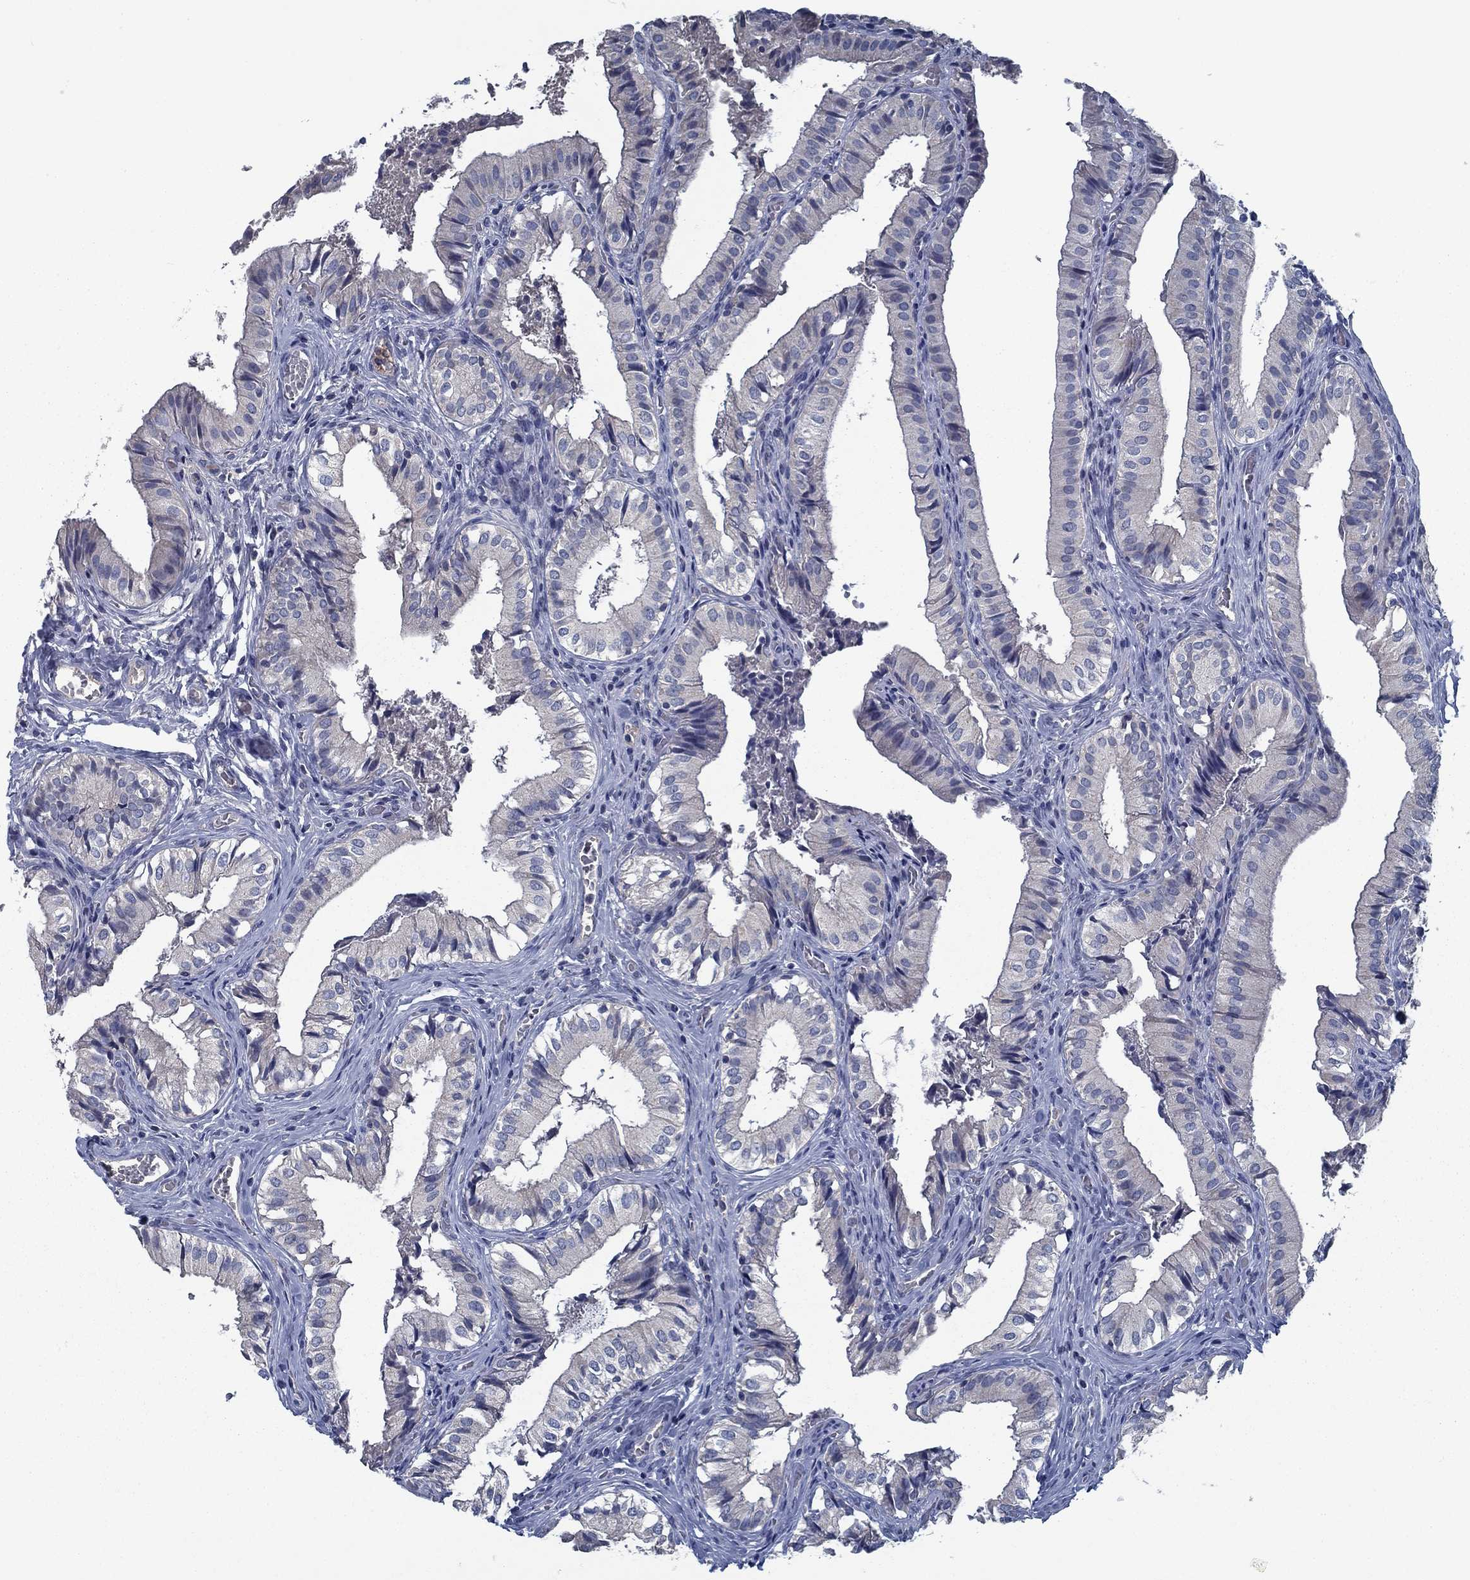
{"staining": {"intensity": "negative", "quantity": "none", "location": "none"}, "tissue": "gallbladder", "cell_type": "Glandular cells", "image_type": "normal", "snomed": [{"axis": "morphology", "description": "Normal tissue, NOS"}, {"axis": "topography", "description": "Gallbladder"}], "caption": "Gallbladder was stained to show a protein in brown. There is no significant positivity in glandular cells. (DAB IHC, high magnification).", "gene": "PNMA8A", "patient": {"sex": "female", "age": 47}}